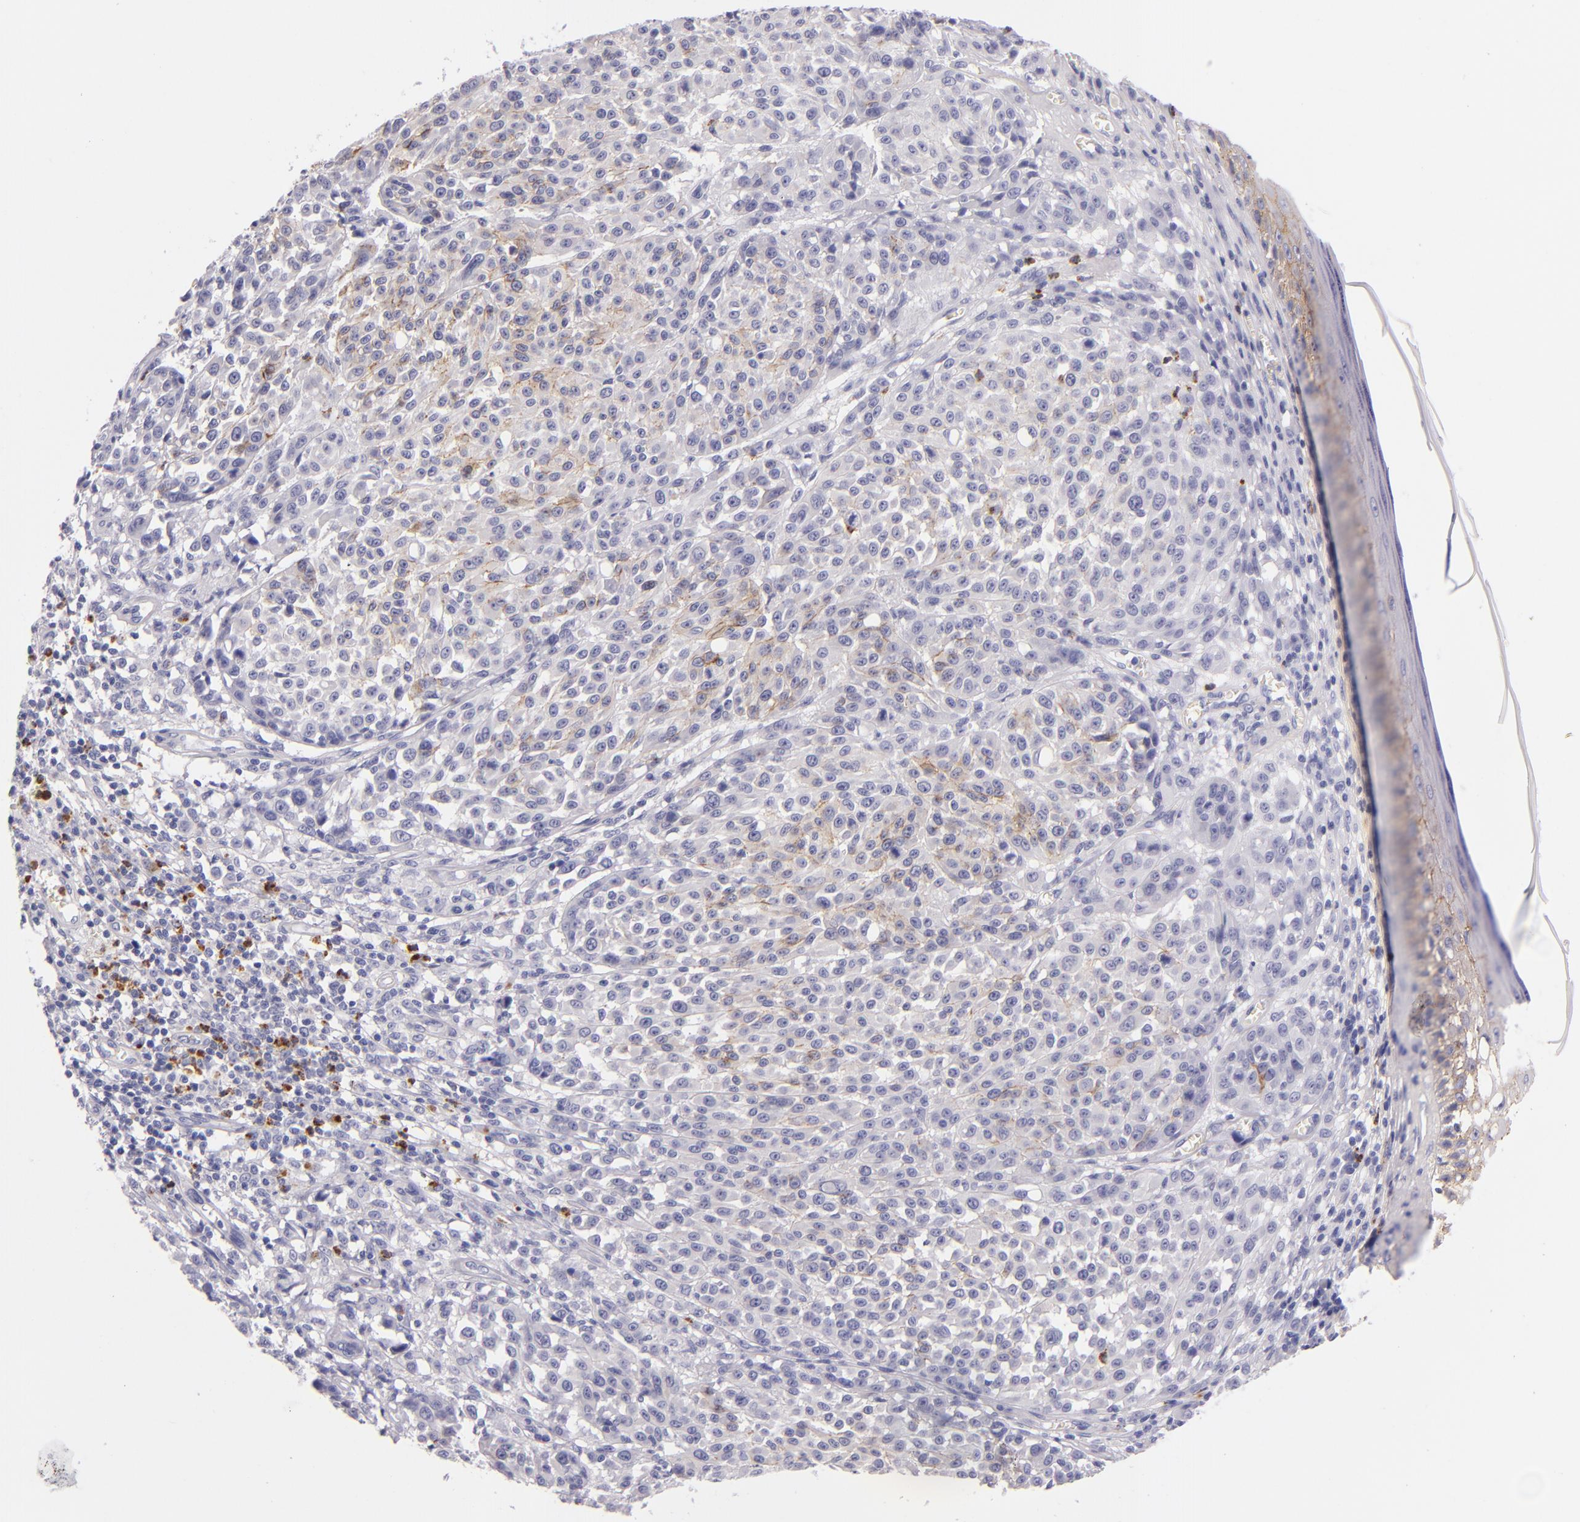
{"staining": {"intensity": "weak", "quantity": "25%-75%", "location": "cytoplasmic/membranous"}, "tissue": "melanoma", "cell_type": "Tumor cells", "image_type": "cancer", "snomed": [{"axis": "morphology", "description": "Malignant melanoma, NOS"}, {"axis": "topography", "description": "Skin"}], "caption": "A brown stain highlights weak cytoplasmic/membranous staining of a protein in human melanoma tumor cells.", "gene": "CDH3", "patient": {"sex": "female", "age": 49}}